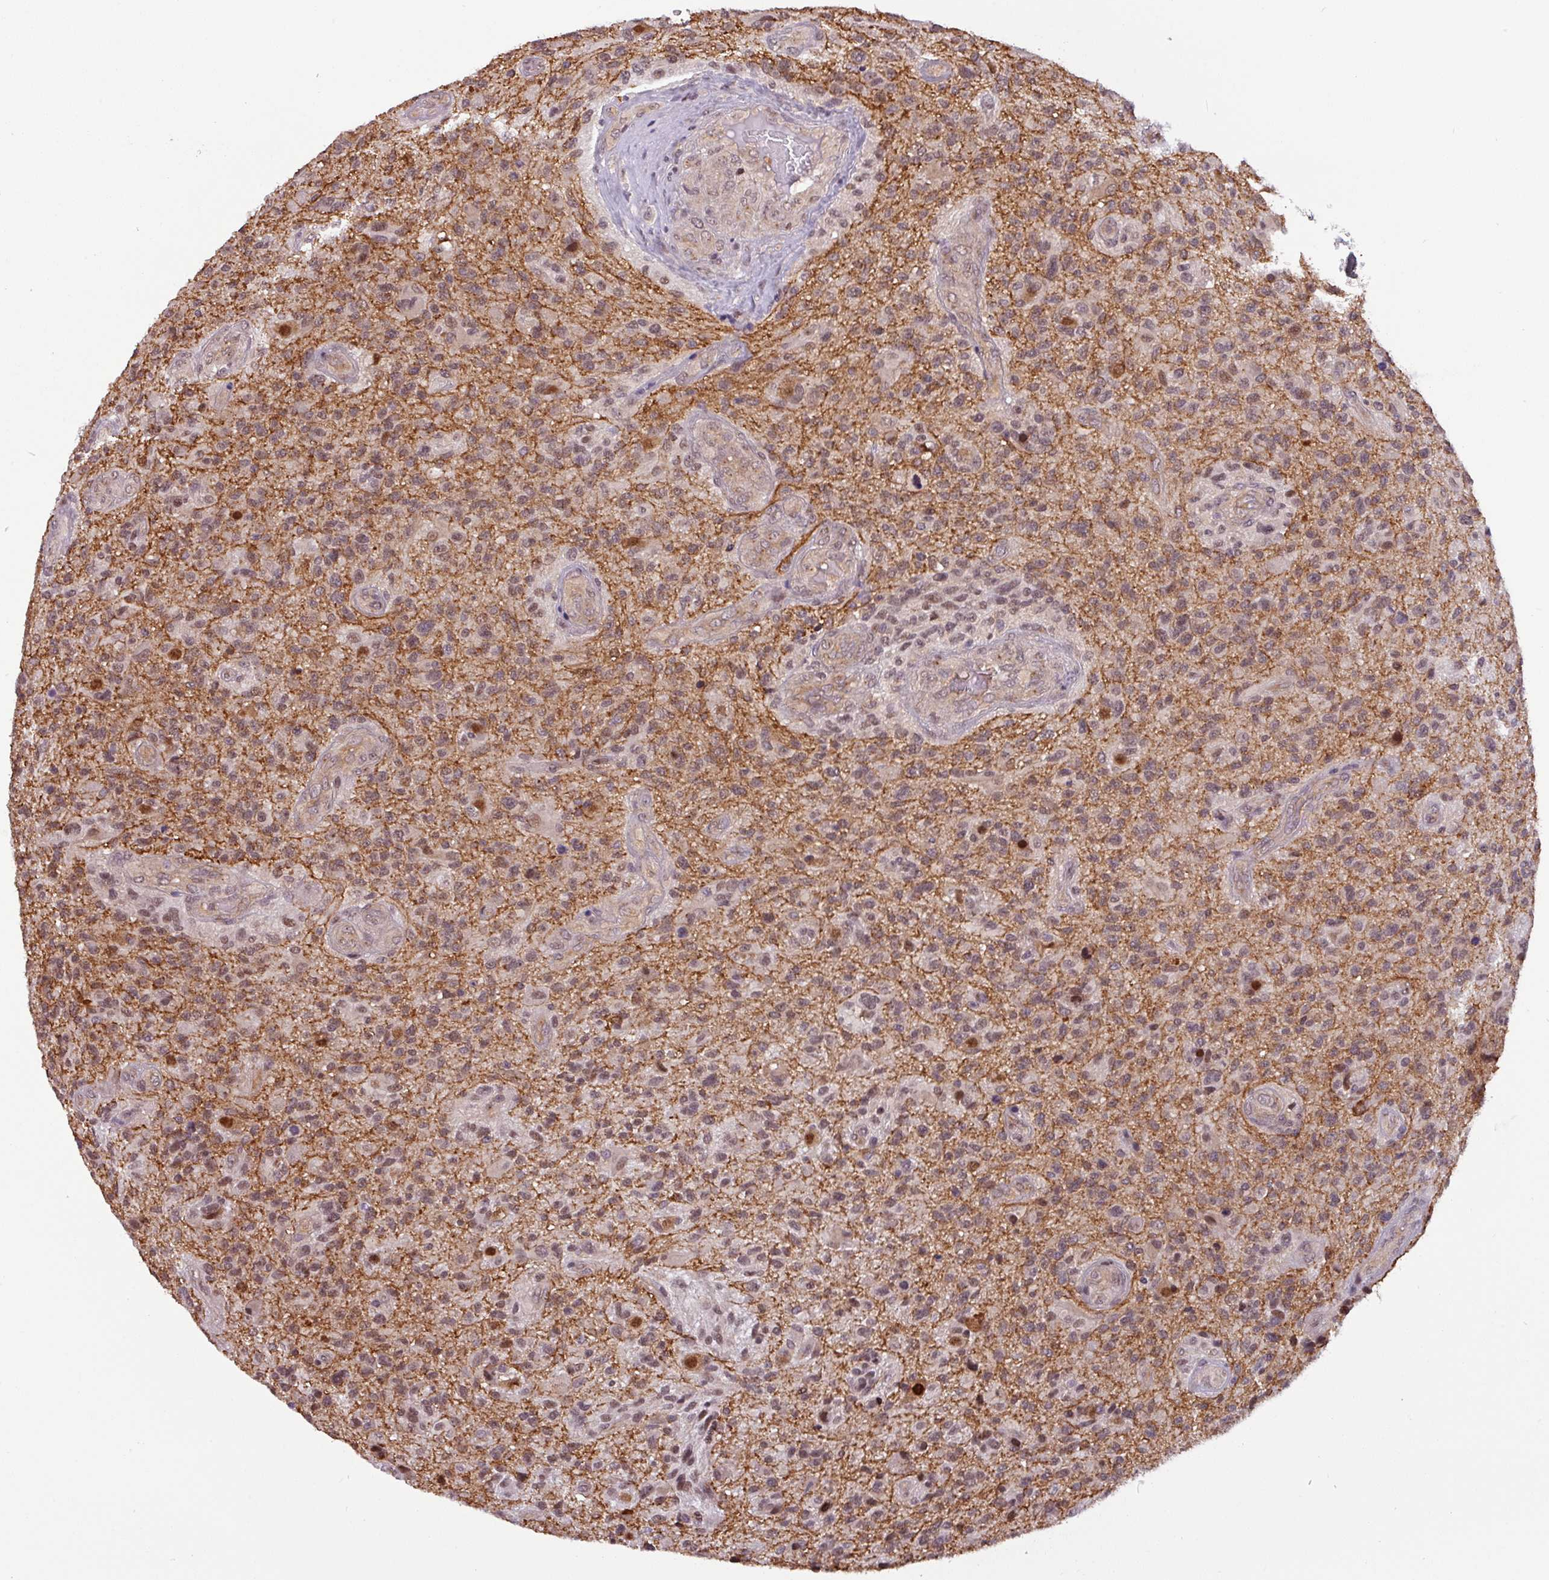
{"staining": {"intensity": "weak", "quantity": "<25%", "location": "nuclear"}, "tissue": "glioma", "cell_type": "Tumor cells", "image_type": "cancer", "snomed": [{"axis": "morphology", "description": "Glioma, malignant, High grade"}, {"axis": "topography", "description": "Brain"}], "caption": "Immunohistochemistry (IHC) photomicrograph of human malignant glioma (high-grade) stained for a protein (brown), which reveals no expression in tumor cells.", "gene": "NPFFR1", "patient": {"sex": "male", "age": 47}}